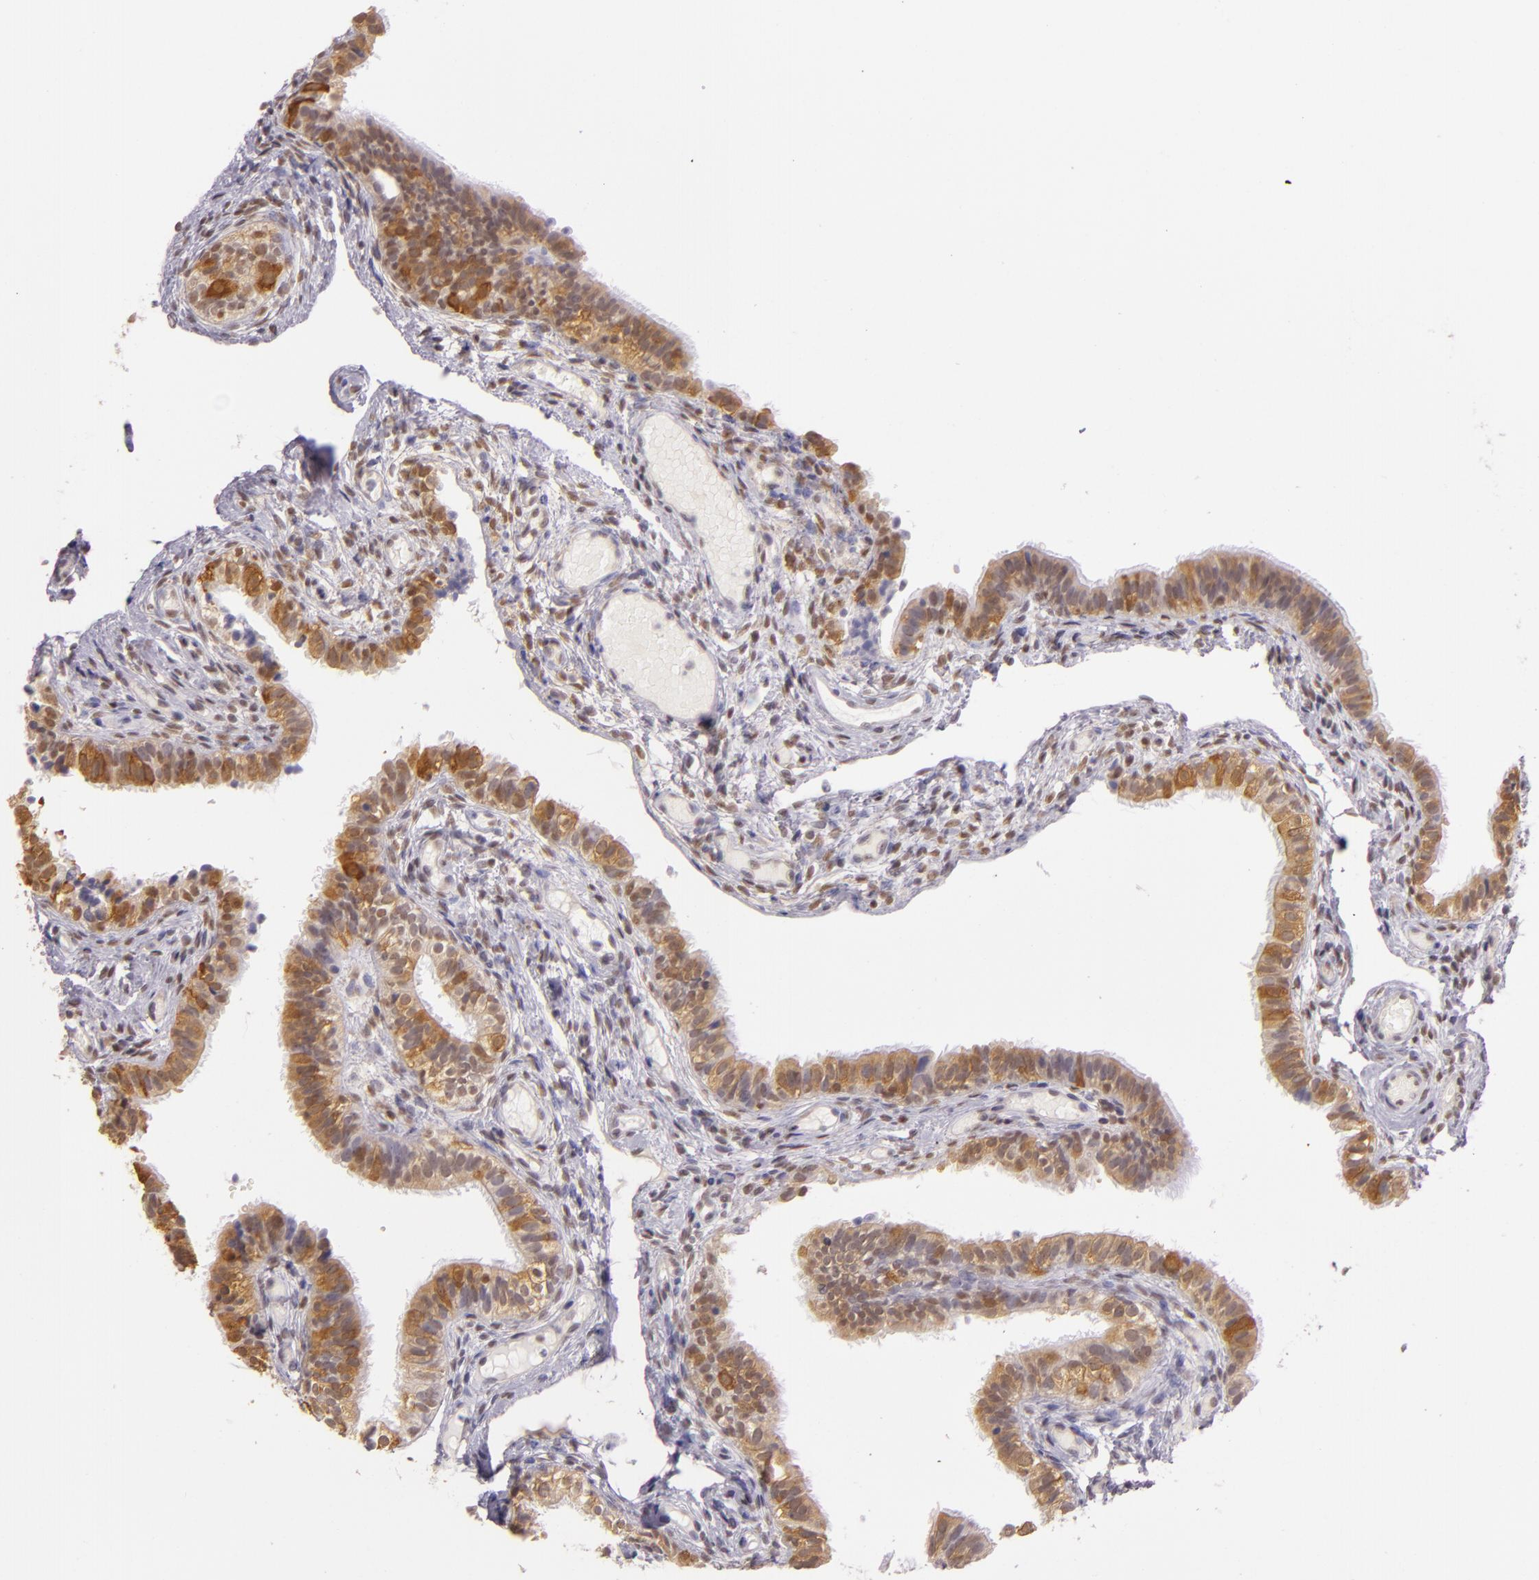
{"staining": {"intensity": "moderate", "quantity": ">75%", "location": "cytoplasmic/membranous,nuclear"}, "tissue": "fallopian tube", "cell_type": "Glandular cells", "image_type": "normal", "snomed": [{"axis": "morphology", "description": "Normal tissue, NOS"}, {"axis": "morphology", "description": "Dermoid, NOS"}, {"axis": "topography", "description": "Fallopian tube"}], "caption": "Glandular cells show medium levels of moderate cytoplasmic/membranous,nuclear expression in about >75% of cells in unremarkable human fallopian tube. The staining was performed using DAB (3,3'-diaminobenzidine) to visualize the protein expression in brown, while the nuclei were stained in blue with hematoxylin (Magnification: 20x).", "gene": "HSPA8", "patient": {"sex": "female", "age": 33}}